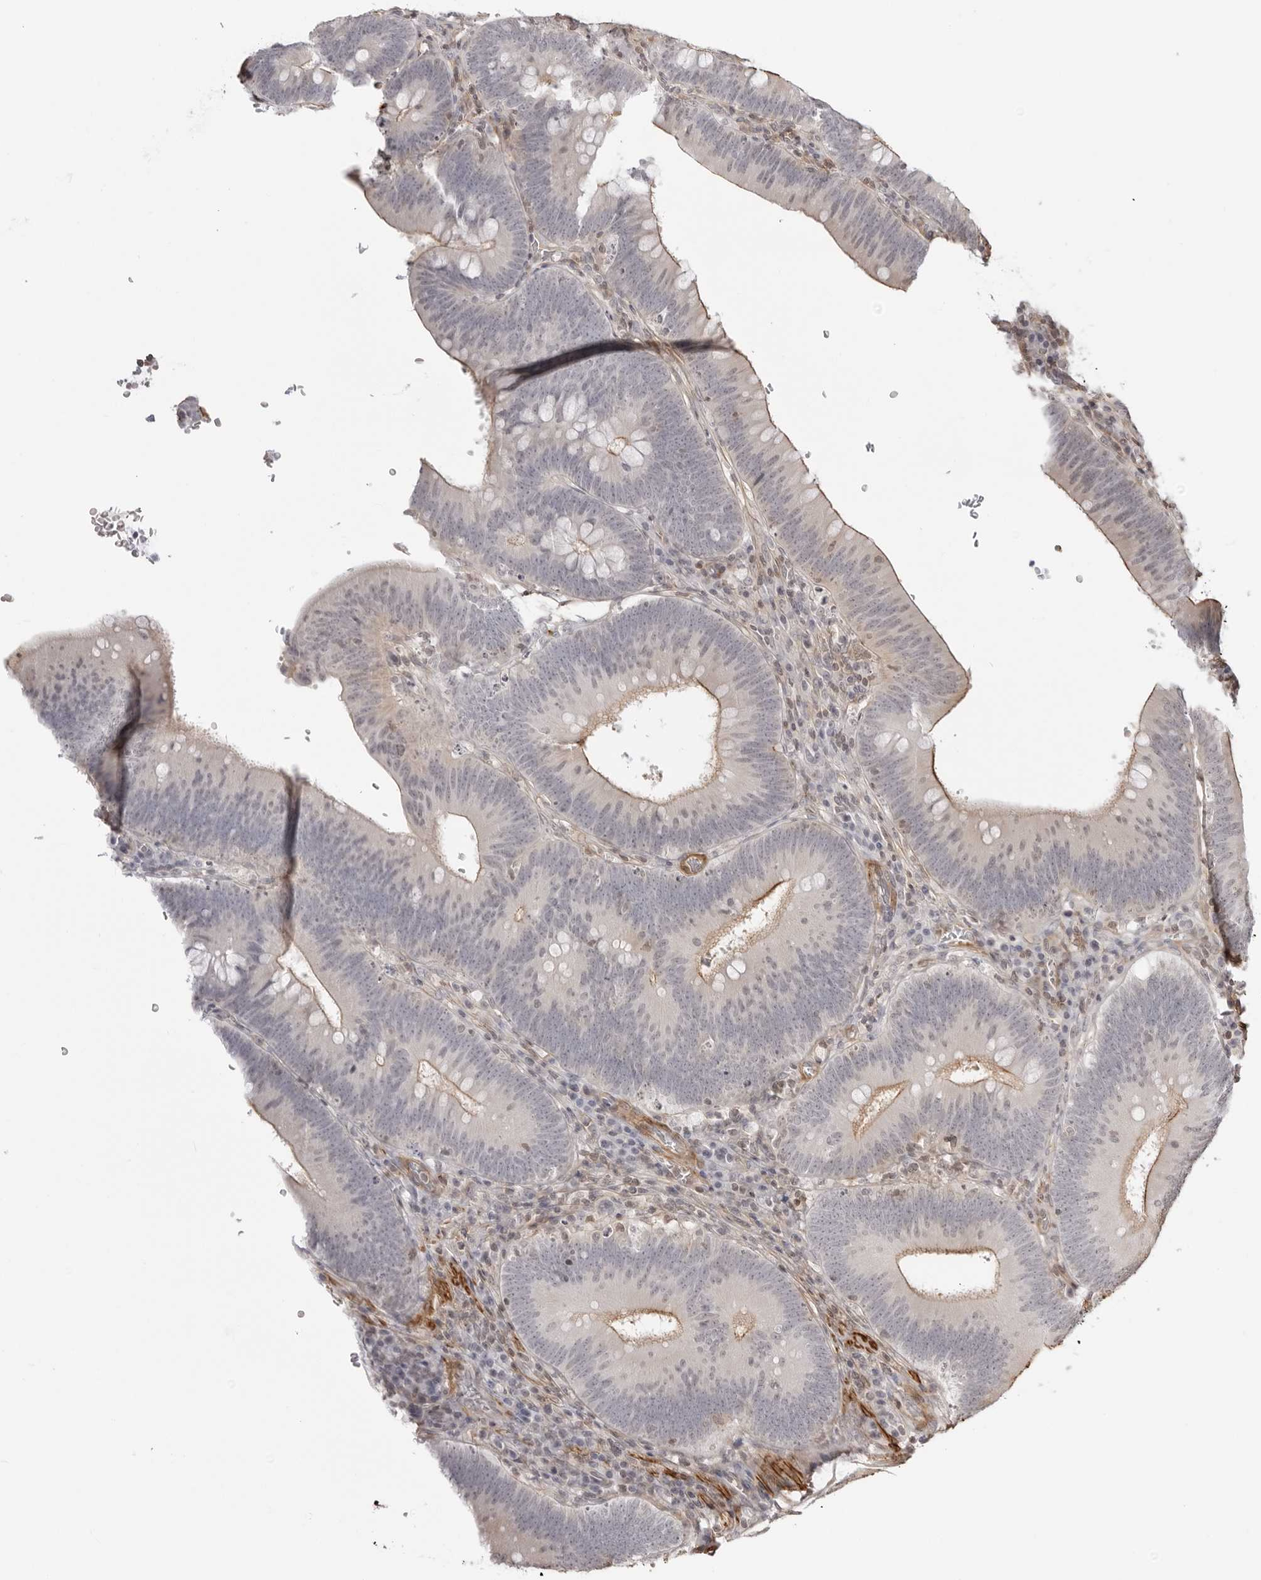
{"staining": {"intensity": "moderate", "quantity": "25%-75%", "location": "cytoplasmic/membranous"}, "tissue": "colorectal cancer", "cell_type": "Tumor cells", "image_type": "cancer", "snomed": [{"axis": "morphology", "description": "Normal tissue, NOS"}, {"axis": "topography", "description": "Colon"}], "caption": "A medium amount of moderate cytoplasmic/membranous expression is identified in approximately 25%-75% of tumor cells in colorectal cancer tissue.", "gene": "UNK", "patient": {"sex": "female", "age": 82}}